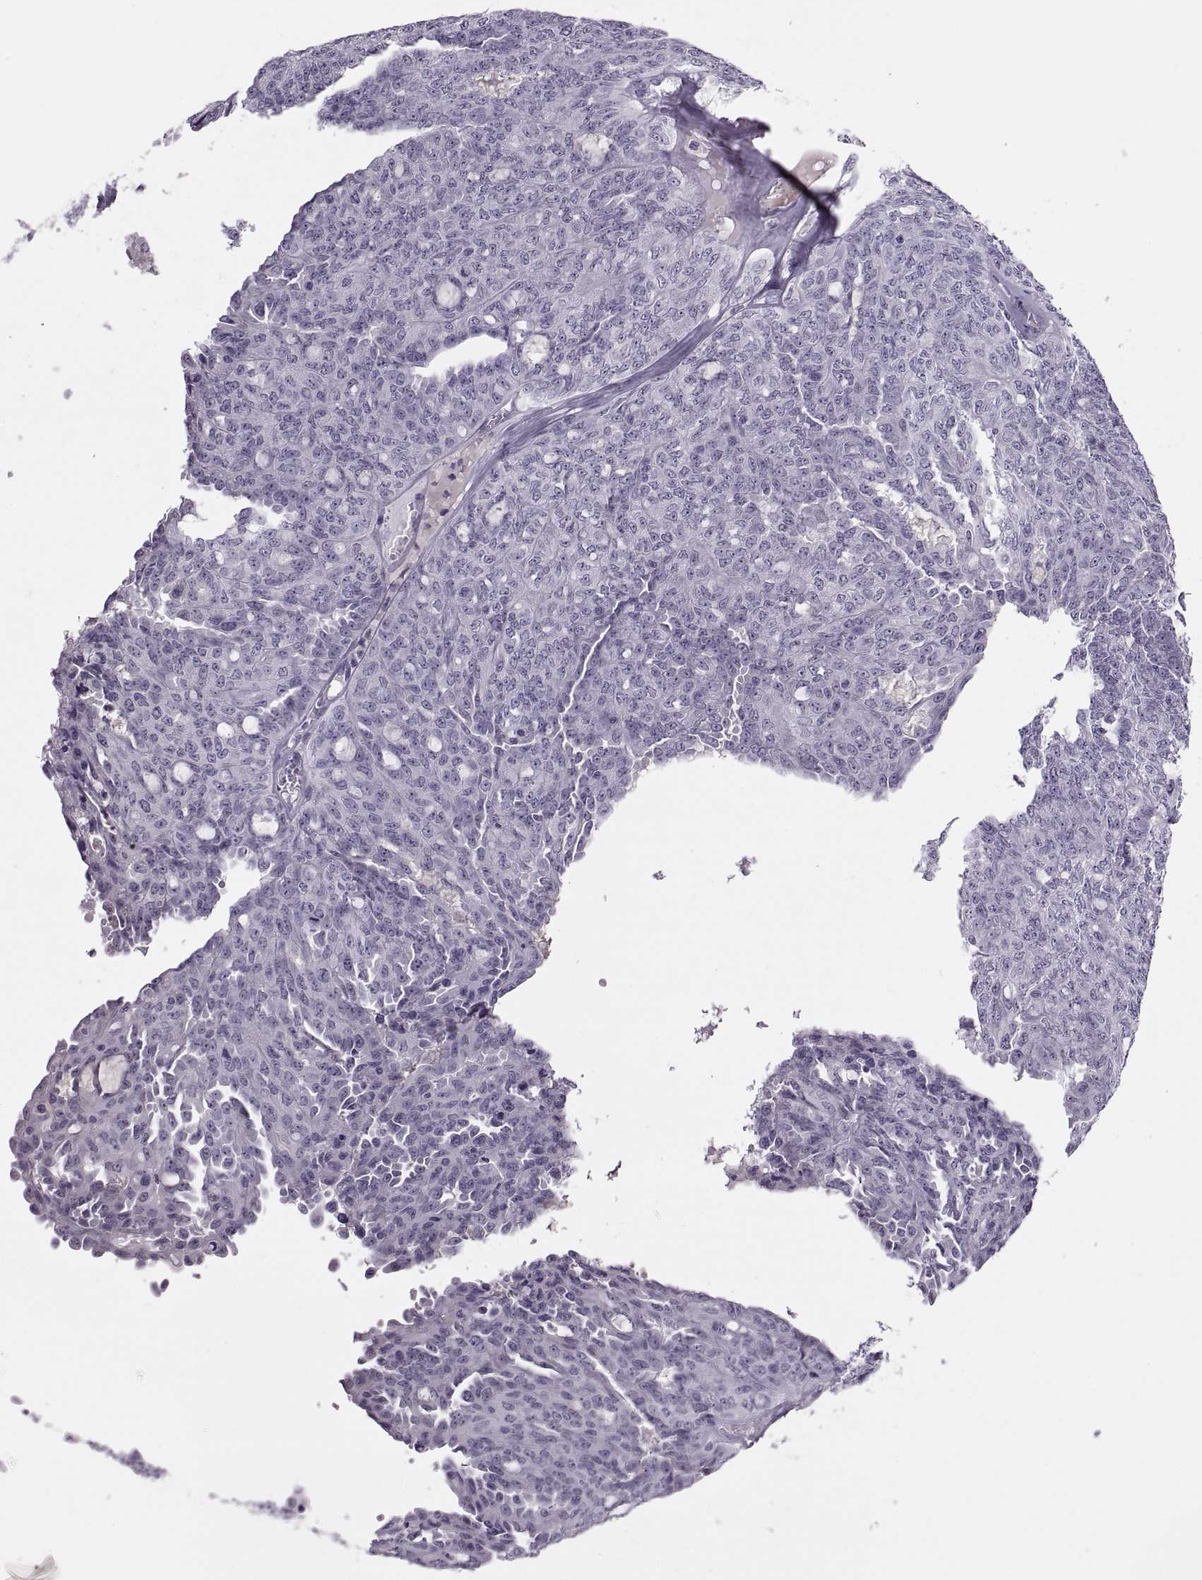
{"staining": {"intensity": "negative", "quantity": "none", "location": "none"}, "tissue": "ovarian cancer", "cell_type": "Tumor cells", "image_type": "cancer", "snomed": [{"axis": "morphology", "description": "Cystadenocarcinoma, serous, NOS"}, {"axis": "topography", "description": "Ovary"}], "caption": "Ovarian cancer (serous cystadenocarcinoma) stained for a protein using IHC displays no staining tumor cells.", "gene": "CHCT1", "patient": {"sex": "female", "age": 71}}